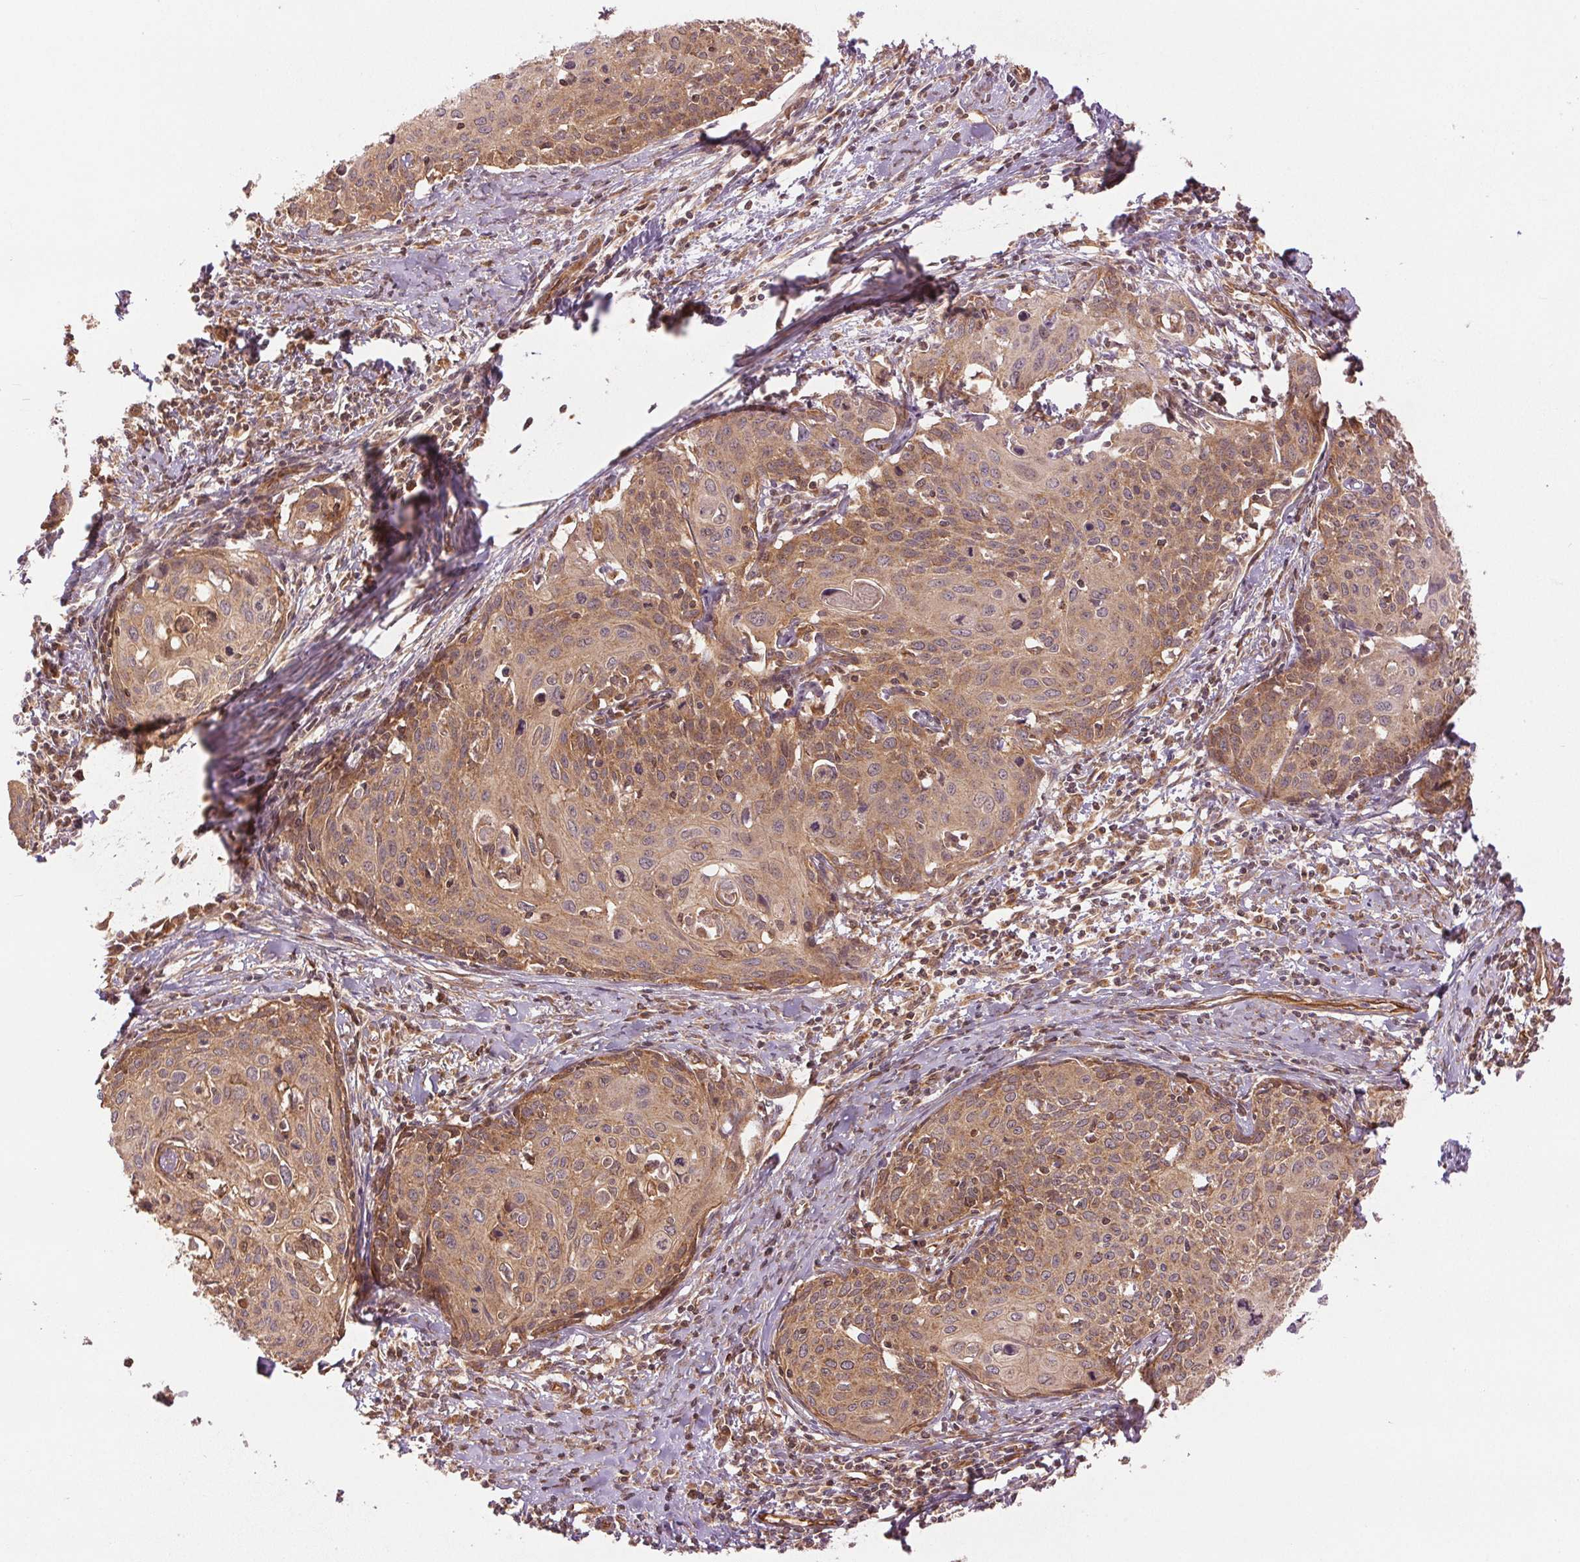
{"staining": {"intensity": "moderate", "quantity": ">75%", "location": "cytoplasmic/membranous"}, "tissue": "cervical cancer", "cell_type": "Tumor cells", "image_type": "cancer", "snomed": [{"axis": "morphology", "description": "Squamous cell carcinoma, NOS"}, {"axis": "topography", "description": "Cervix"}], "caption": "Immunohistochemical staining of human cervical cancer (squamous cell carcinoma) demonstrates medium levels of moderate cytoplasmic/membranous protein positivity in approximately >75% of tumor cells. (DAB (3,3'-diaminobenzidine) IHC, brown staining for protein, blue staining for nuclei).", "gene": "STARD7", "patient": {"sex": "female", "age": 62}}